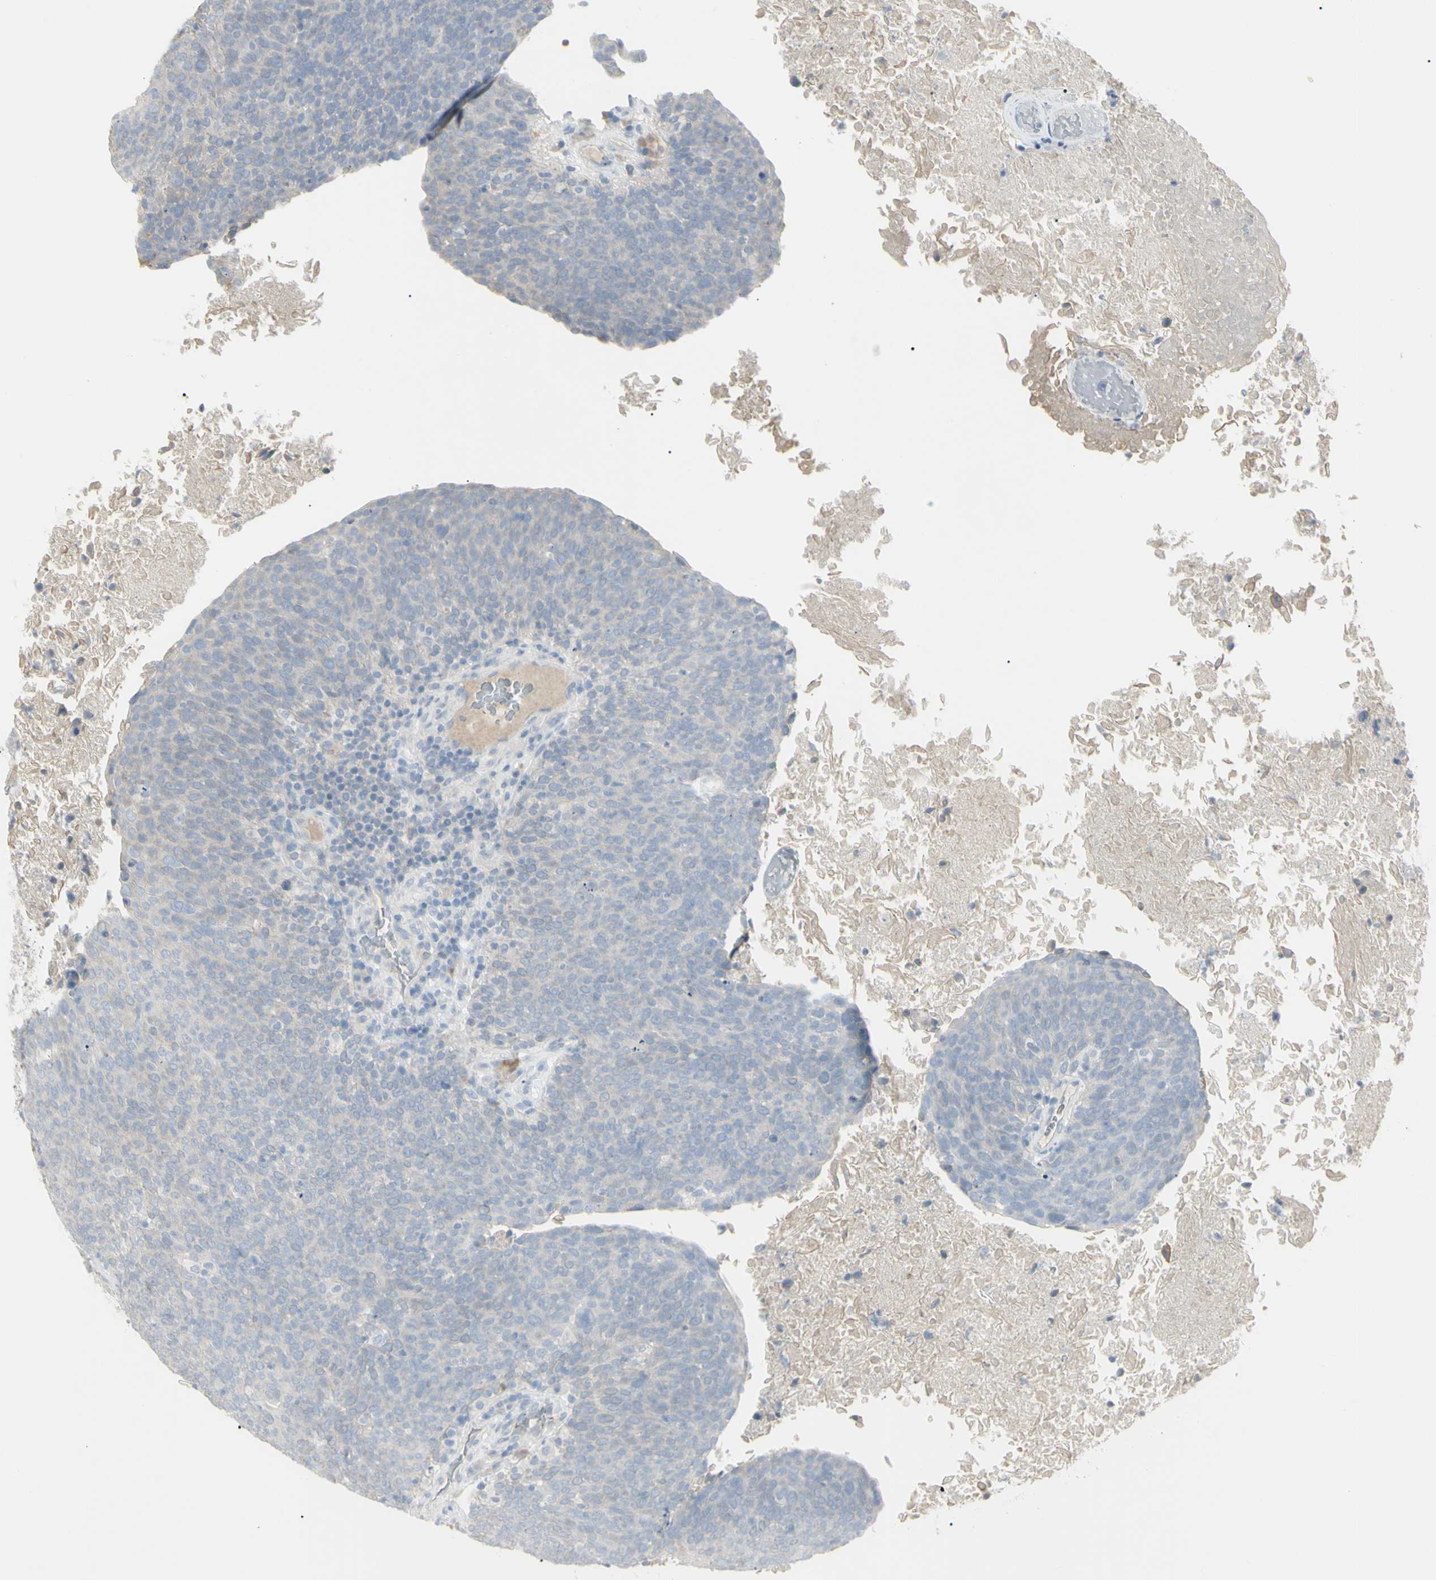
{"staining": {"intensity": "negative", "quantity": "none", "location": "none"}, "tissue": "head and neck cancer", "cell_type": "Tumor cells", "image_type": "cancer", "snomed": [{"axis": "morphology", "description": "Squamous cell carcinoma, NOS"}, {"axis": "morphology", "description": "Squamous cell carcinoma, metastatic, NOS"}, {"axis": "topography", "description": "Lymph node"}, {"axis": "topography", "description": "Head-Neck"}], "caption": "Immunohistochemical staining of head and neck cancer (metastatic squamous cell carcinoma) exhibits no significant positivity in tumor cells.", "gene": "PIP", "patient": {"sex": "male", "age": 62}}